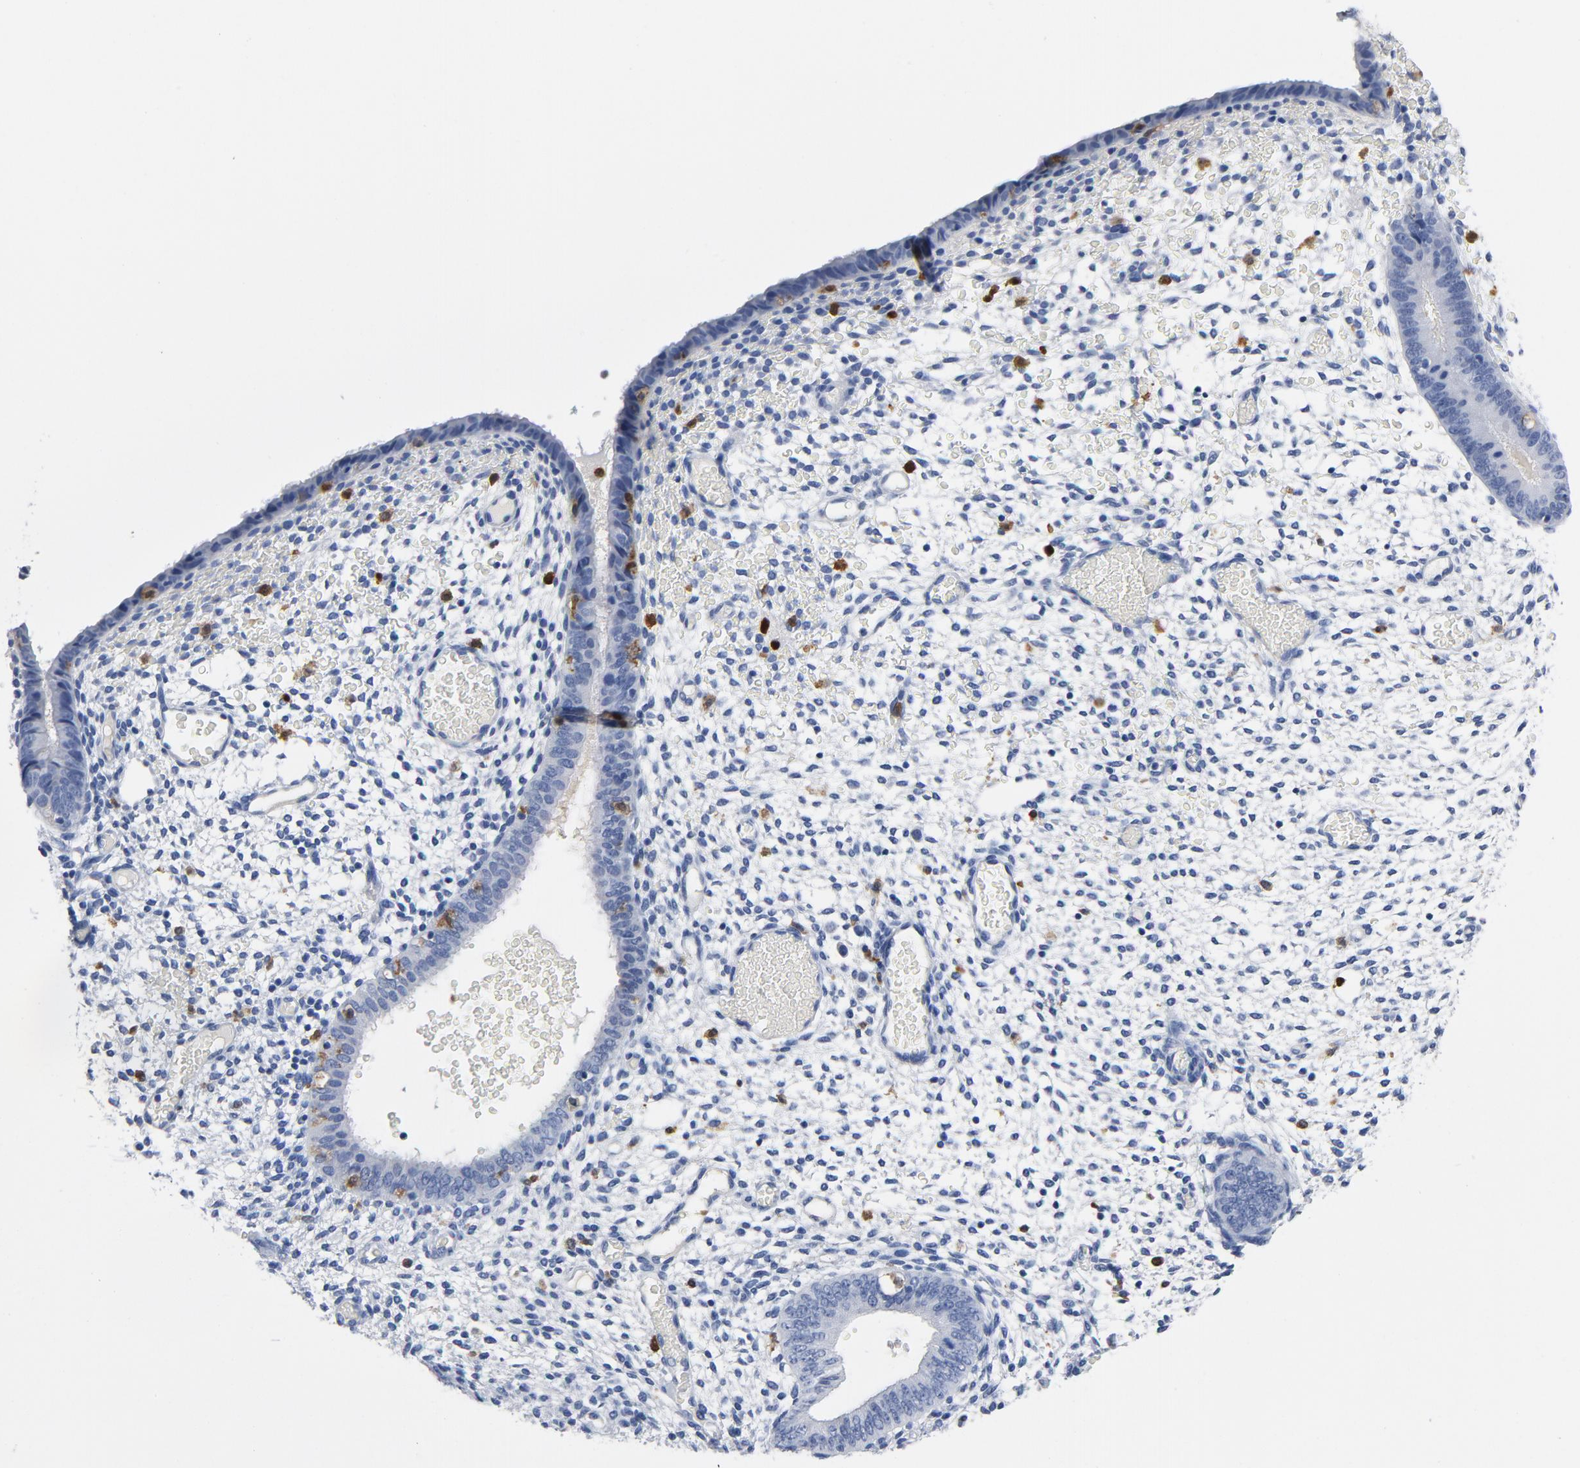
{"staining": {"intensity": "strong", "quantity": "<25%", "location": "cytoplasmic/membranous,nuclear"}, "tissue": "endometrium", "cell_type": "Cells in endometrial stroma", "image_type": "normal", "snomed": [{"axis": "morphology", "description": "Normal tissue, NOS"}, {"axis": "topography", "description": "Endometrium"}], "caption": "Immunohistochemical staining of unremarkable endometrium demonstrates strong cytoplasmic/membranous,nuclear protein staining in about <25% of cells in endometrial stroma.", "gene": "NCF1", "patient": {"sex": "female", "age": 42}}